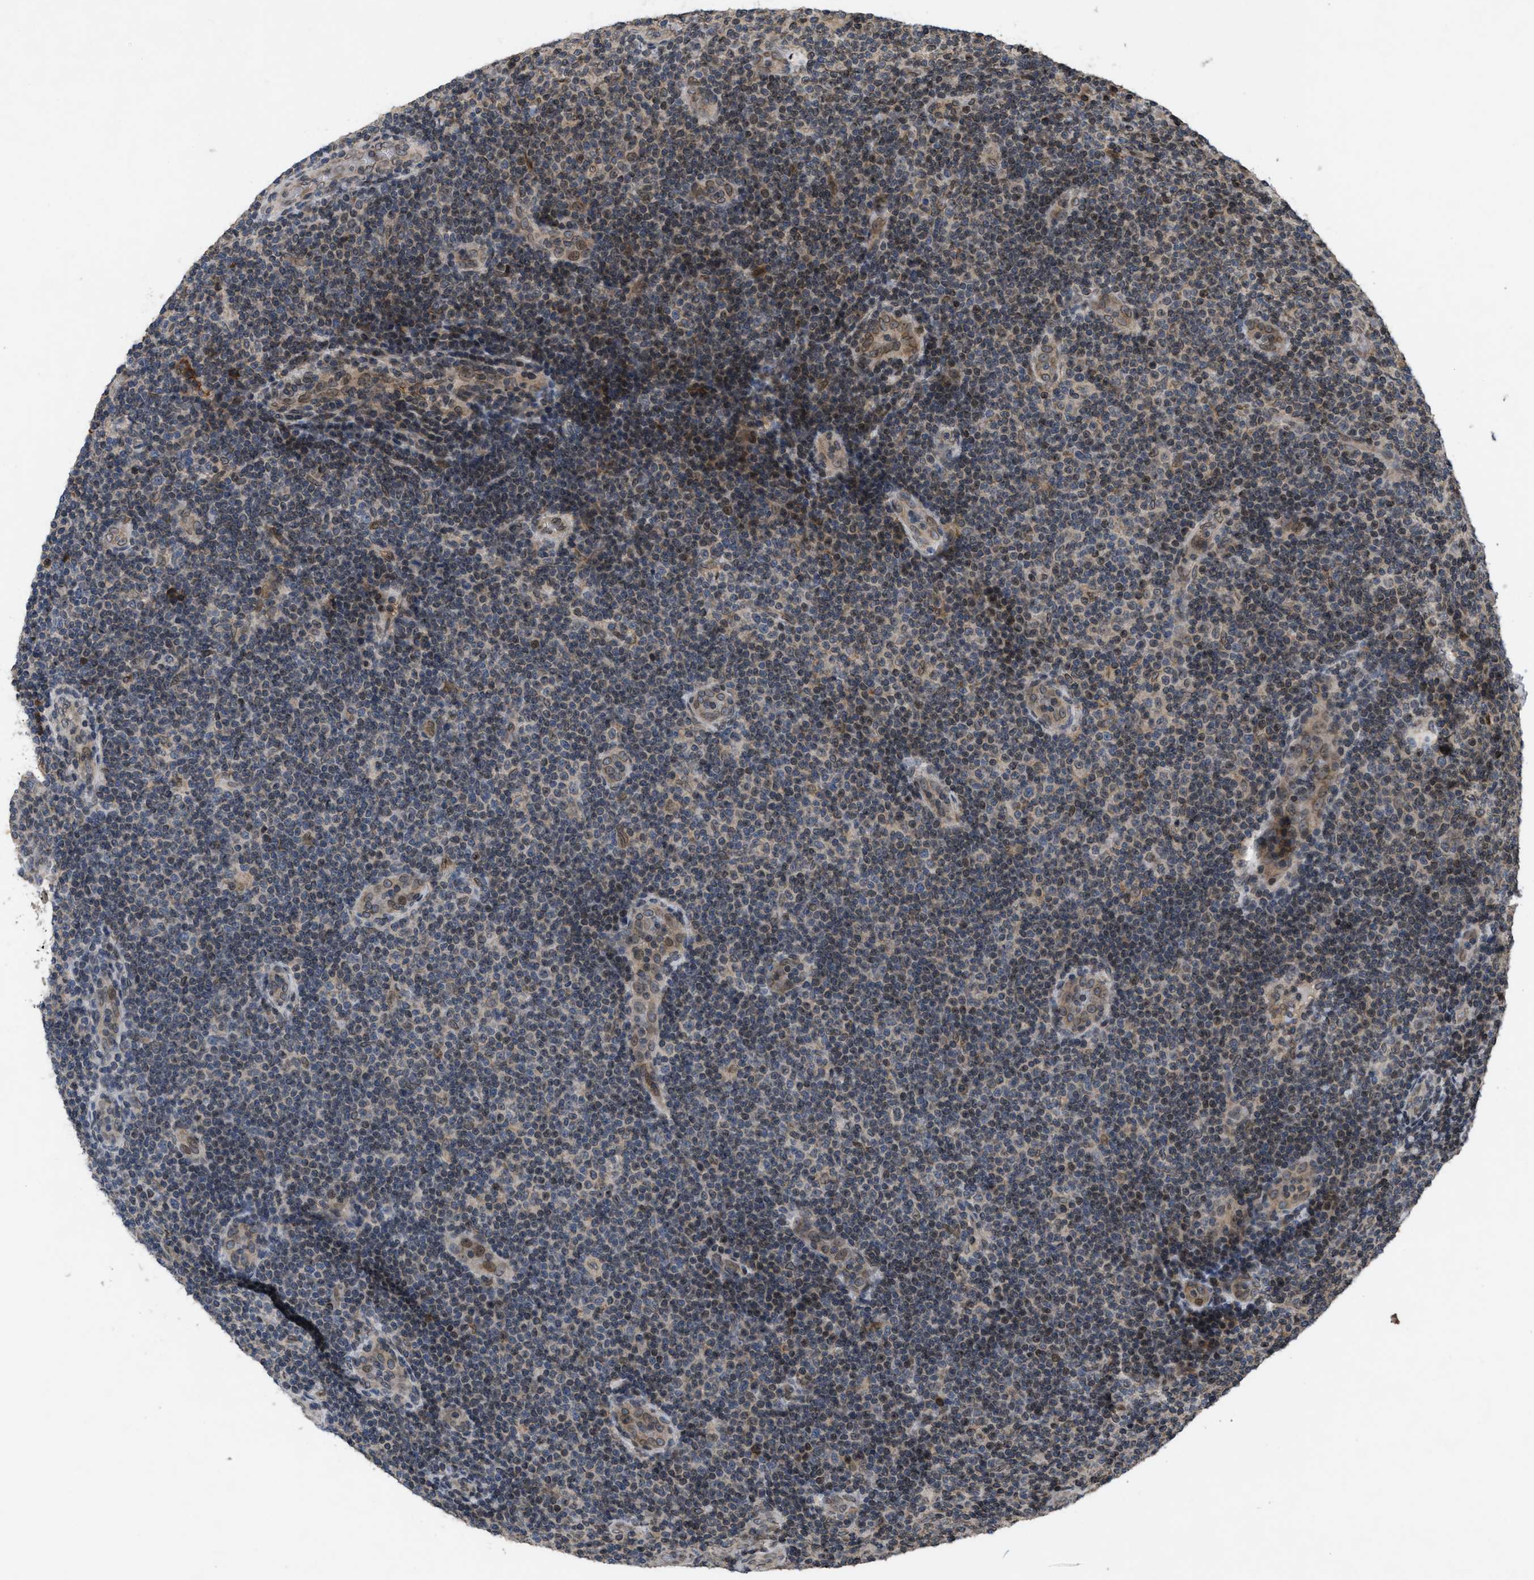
{"staining": {"intensity": "weak", "quantity": "25%-75%", "location": "nuclear"}, "tissue": "lymphoma", "cell_type": "Tumor cells", "image_type": "cancer", "snomed": [{"axis": "morphology", "description": "Malignant lymphoma, non-Hodgkin's type, Low grade"}, {"axis": "topography", "description": "Lymph node"}], "caption": "The immunohistochemical stain labels weak nuclear positivity in tumor cells of lymphoma tissue.", "gene": "CRY1", "patient": {"sex": "male", "age": 83}}